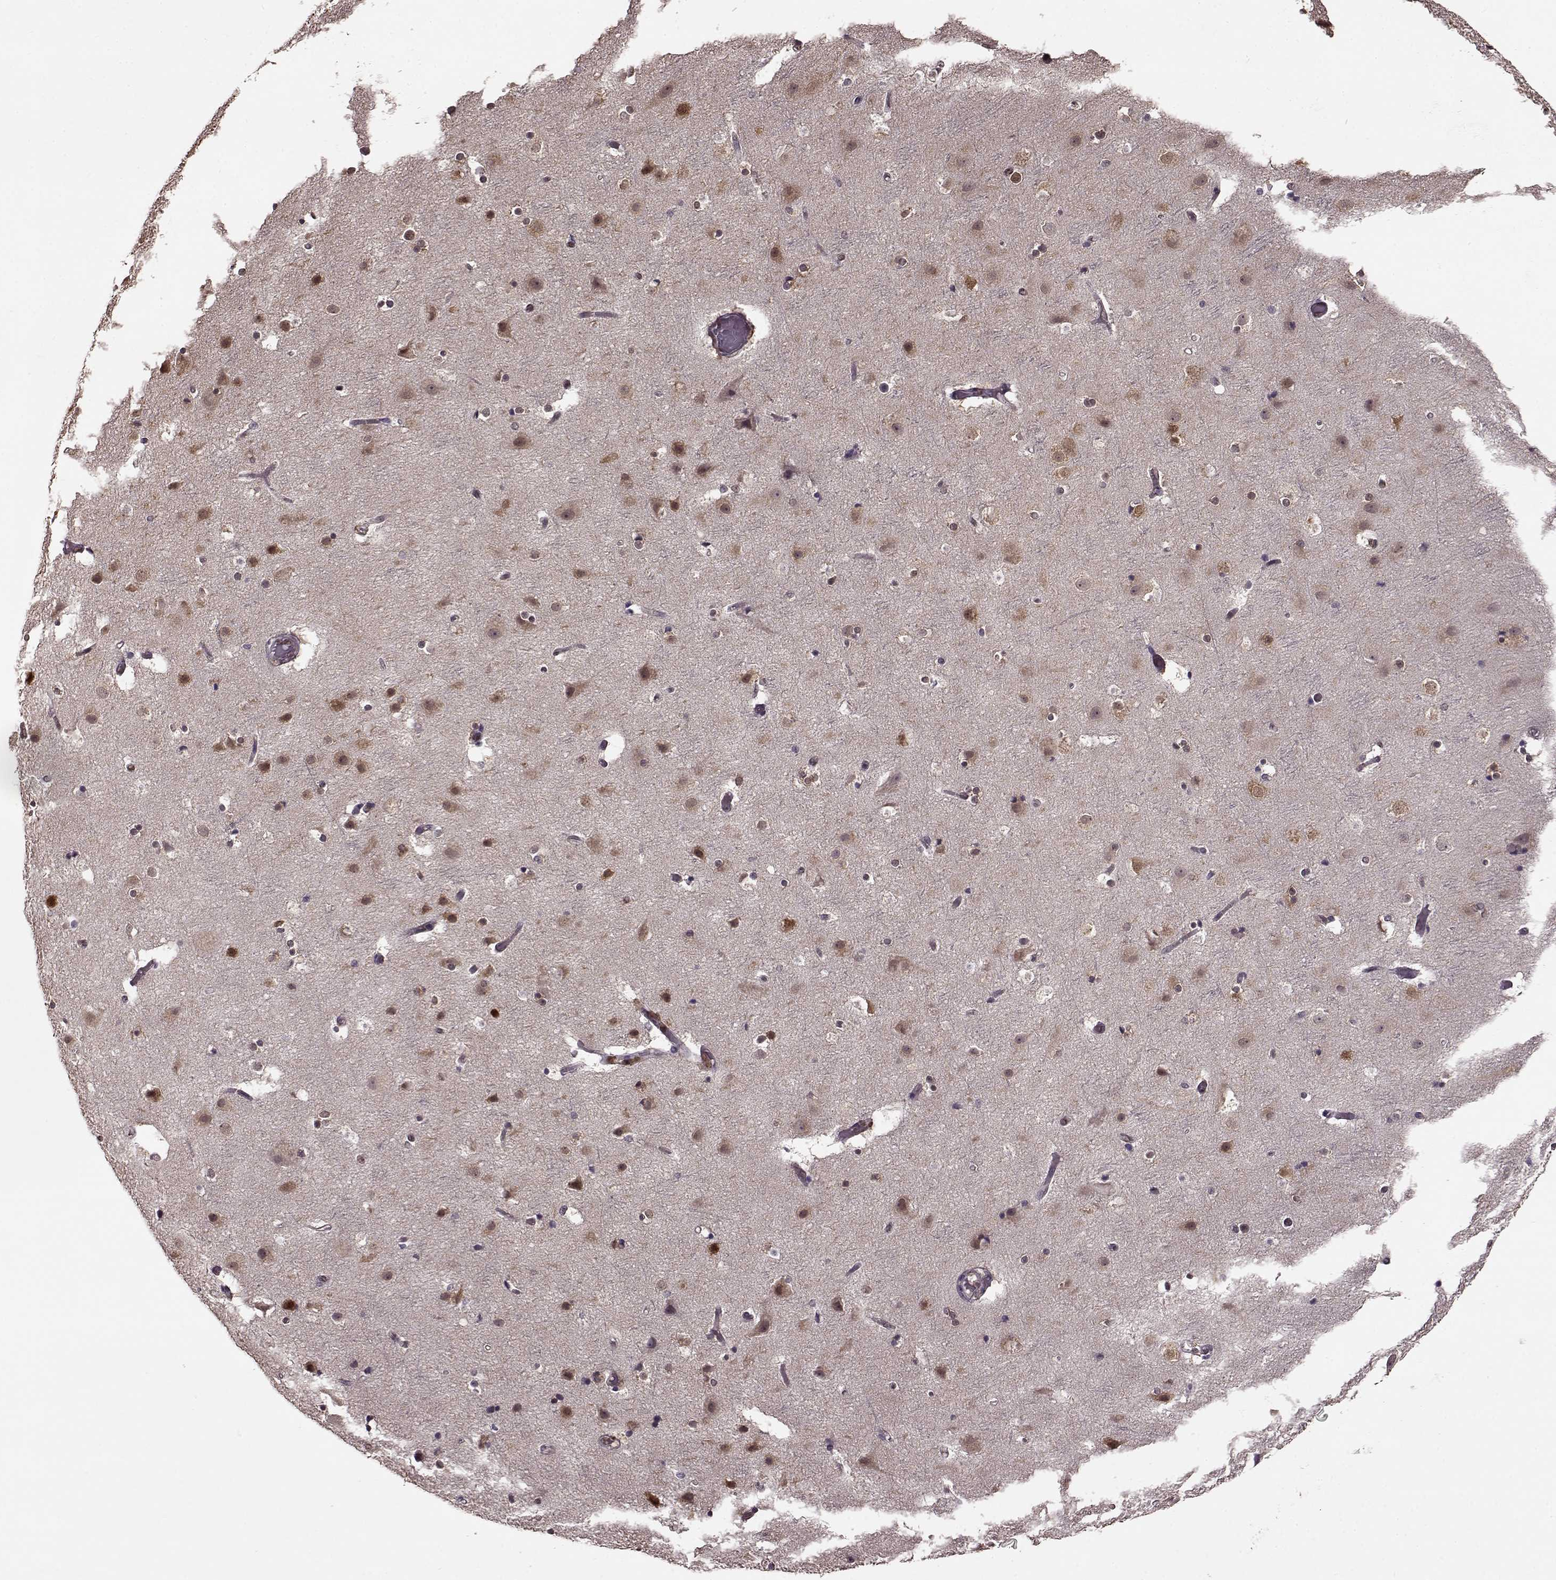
{"staining": {"intensity": "weak", "quantity": ">75%", "location": "nuclear"}, "tissue": "cerebral cortex", "cell_type": "Endothelial cells", "image_type": "normal", "snomed": [{"axis": "morphology", "description": "Normal tissue, NOS"}, {"axis": "topography", "description": "Cerebral cortex"}], "caption": "An image of cerebral cortex stained for a protein displays weak nuclear brown staining in endothelial cells. (DAB IHC with brightfield microscopy, high magnification).", "gene": "FTO", "patient": {"sex": "female", "age": 52}}